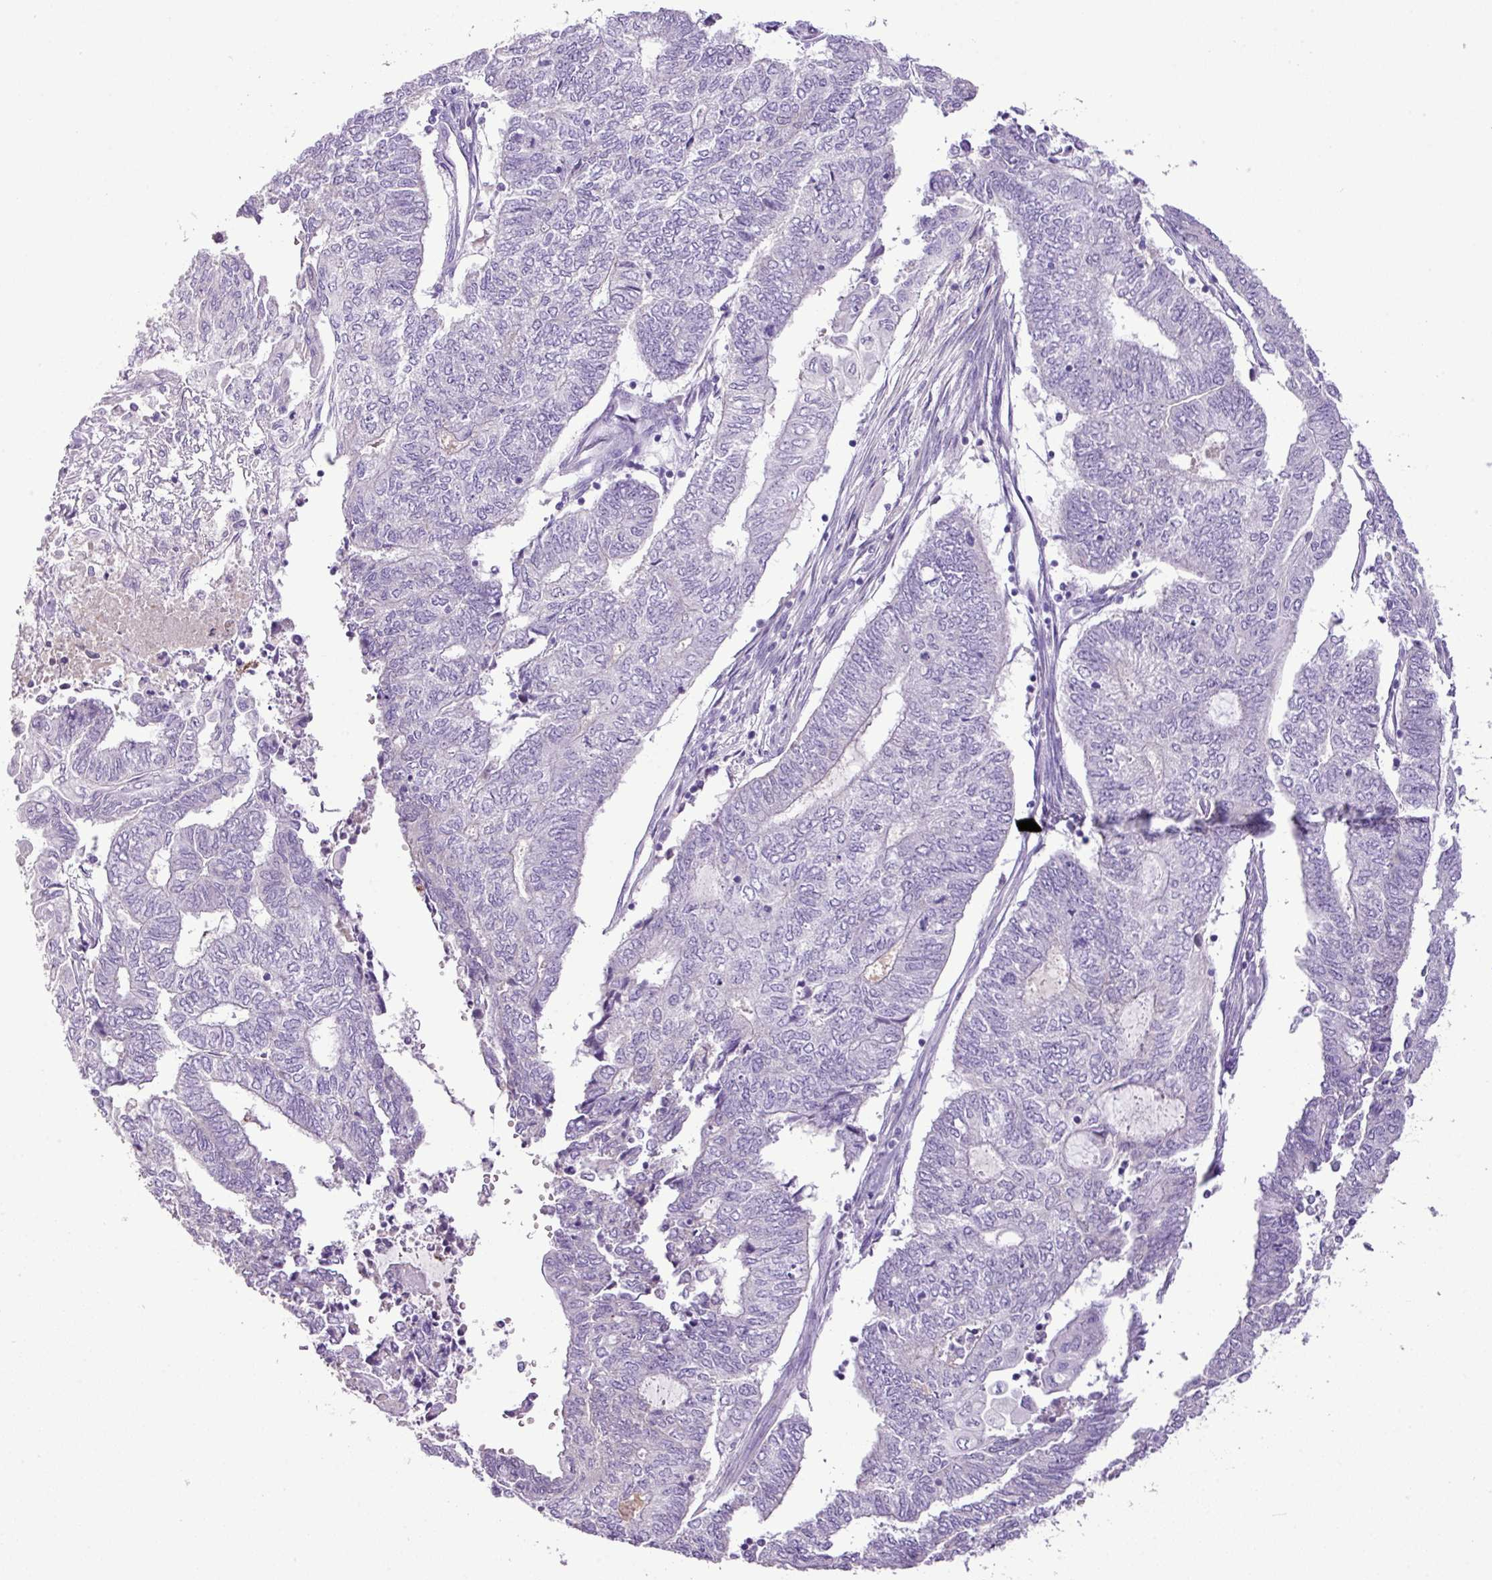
{"staining": {"intensity": "negative", "quantity": "none", "location": "none"}, "tissue": "endometrial cancer", "cell_type": "Tumor cells", "image_type": "cancer", "snomed": [{"axis": "morphology", "description": "Adenocarcinoma, NOS"}, {"axis": "topography", "description": "Uterus"}, {"axis": "topography", "description": "Endometrium"}], "caption": "A photomicrograph of human endometrial cancer (adenocarcinoma) is negative for staining in tumor cells.", "gene": "HTR3E", "patient": {"sex": "female", "age": 70}}